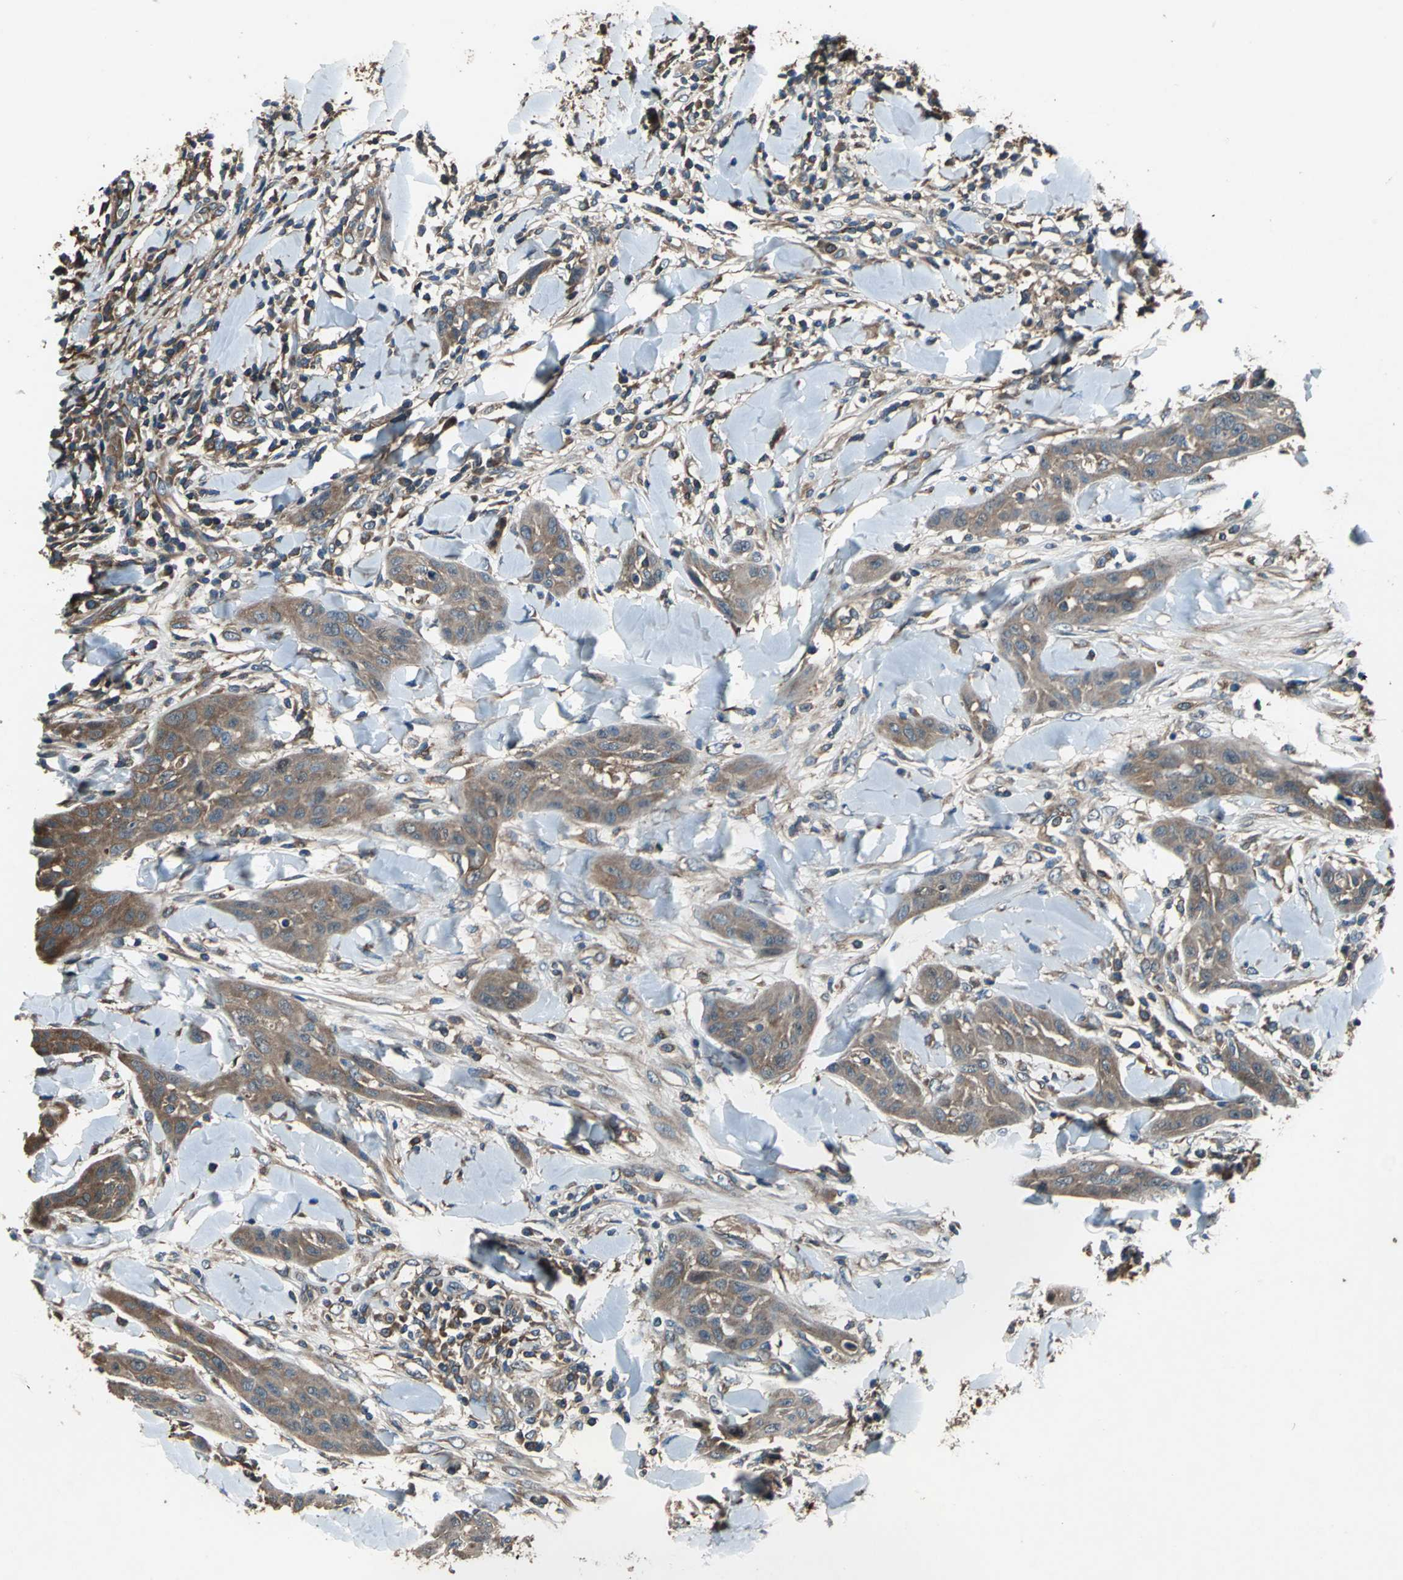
{"staining": {"intensity": "strong", "quantity": ">75%", "location": "cytoplasmic/membranous"}, "tissue": "skin cancer", "cell_type": "Tumor cells", "image_type": "cancer", "snomed": [{"axis": "morphology", "description": "Squamous cell carcinoma, NOS"}, {"axis": "topography", "description": "Skin"}], "caption": "Skin cancer tissue displays strong cytoplasmic/membranous expression in about >75% of tumor cells, visualized by immunohistochemistry.", "gene": "CAPN1", "patient": {"sex": "male", "age": 24}}